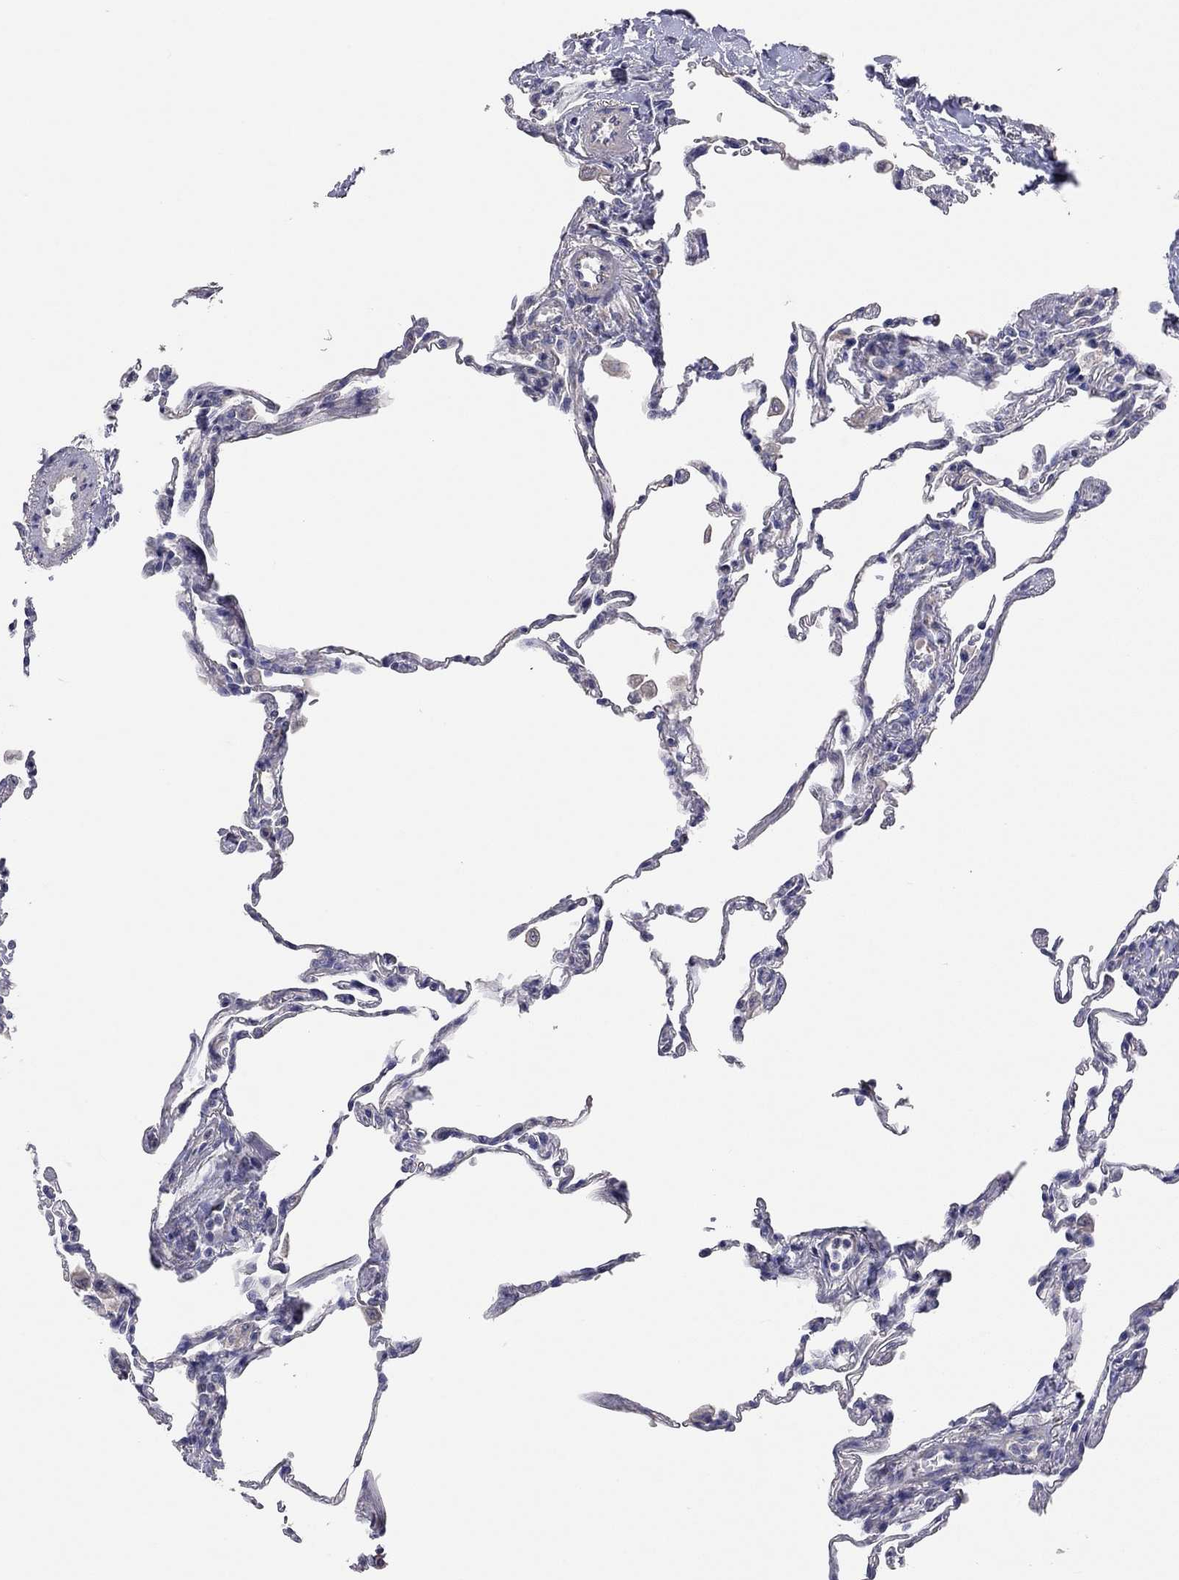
{"staining": {"intensity": "negative", "quantity": "none", "location": "none"}, "tissue": "lung", "cell_type": "Alveolar cells", "image_type": "normal", "snomed": [{"axis": "morphology", "description": "Normal tissue, NOS"}, {"axis": "topography", "description": "Lung"}], "caption": "The immunohistochemistry (IHC) histopathology image has no significant expression in alveolar cells of lung.", "gene": "KCNB1", "patient": {"sex": "female", "age": 57}}